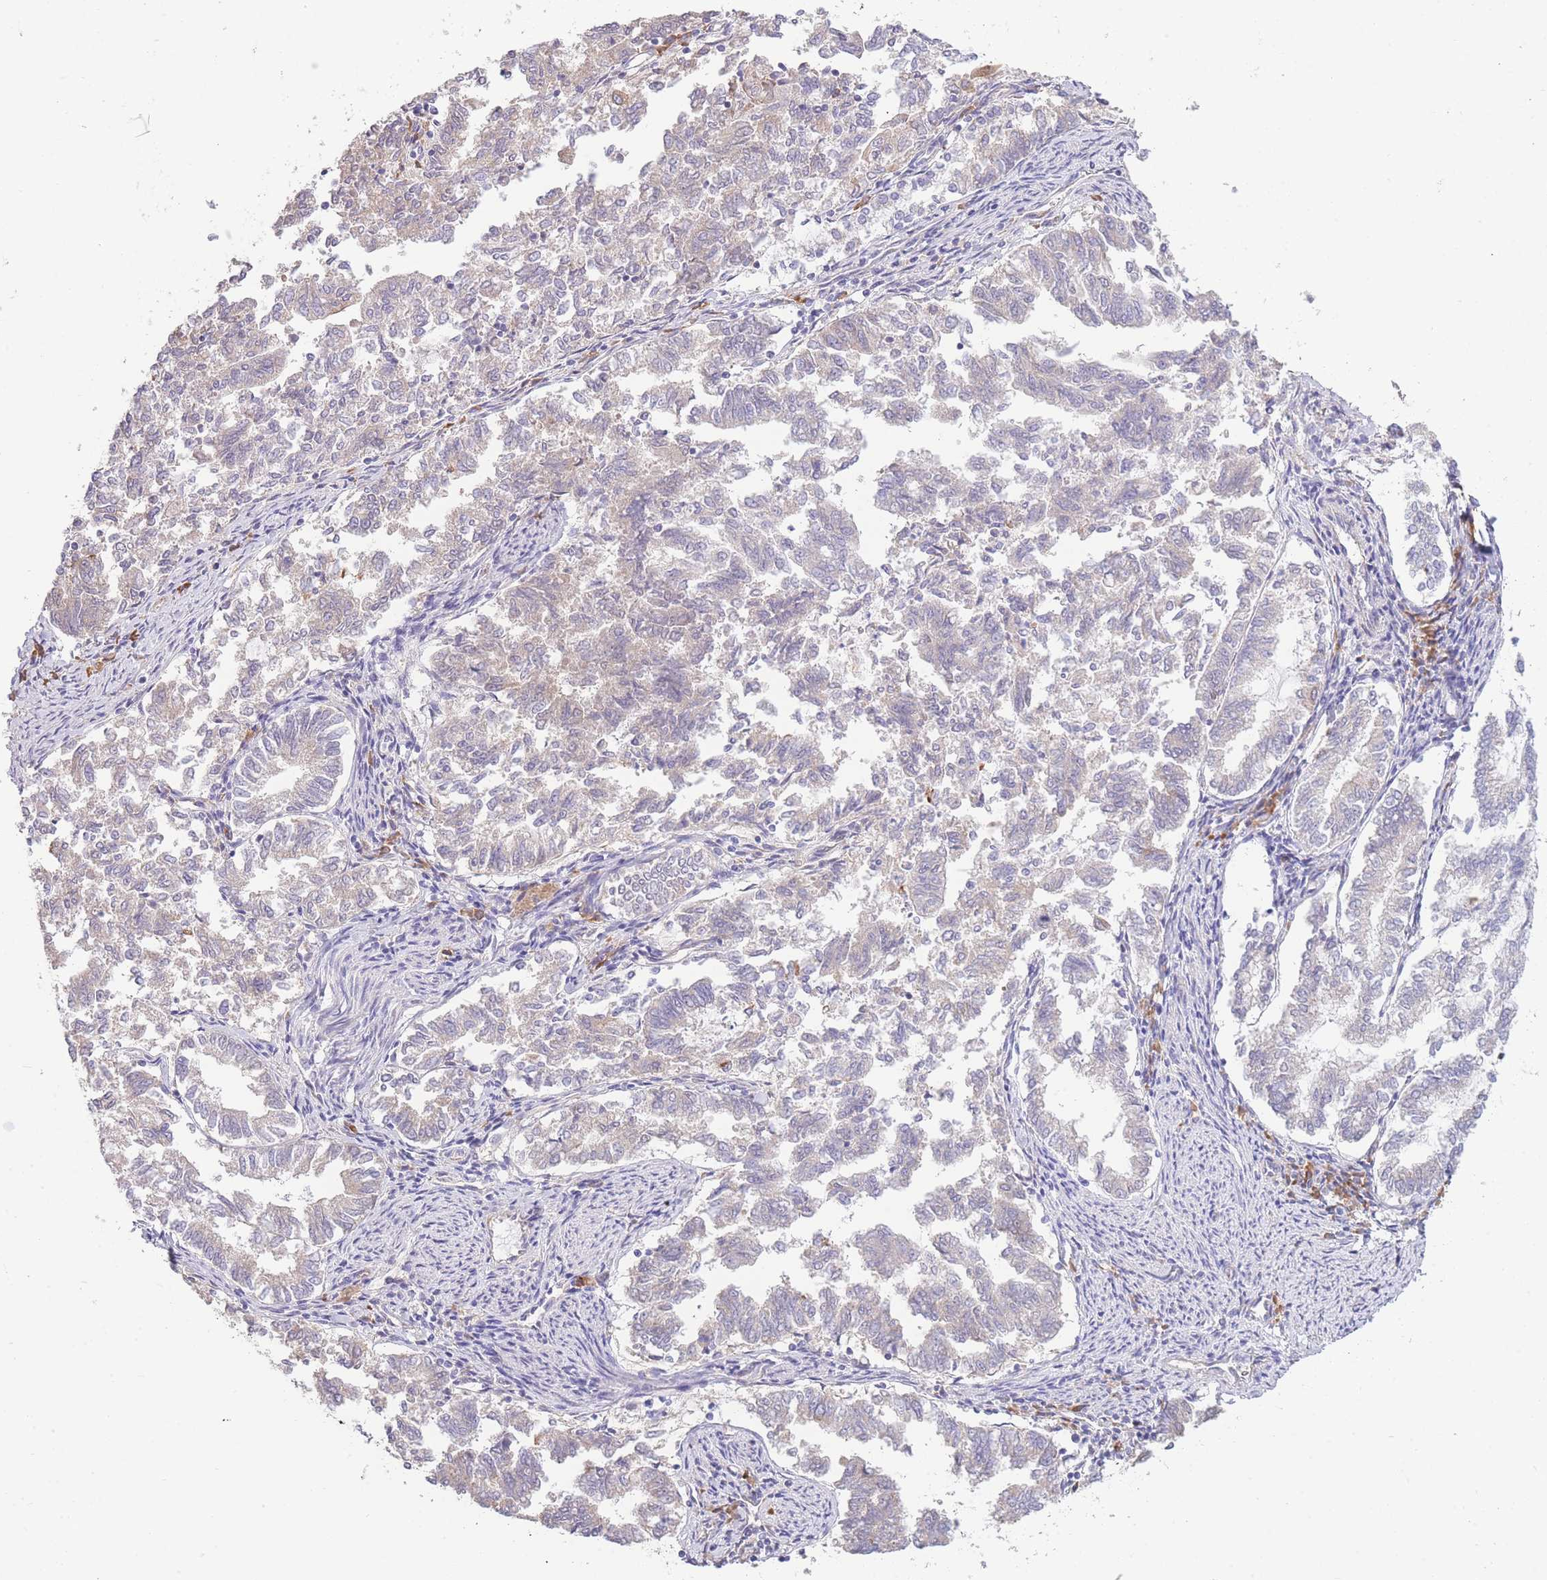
{"staining": {"intensity": "negative", "quantity": "none", "location": "none"}, "tissue": "endometrial cancer", "cell_type": "Tumor cells", "image_type": "cancer", "snomed": [{"axis": "morphology", "description": "Adenocarcinoma, NOS"}, {"axis": "topography", "description": "Endometrium"}], "caption": "A photomicrograph of human adenocarcinoma (endometrial) is negative for staining in tumor cells.", "gene": "BEX1", "patient": {"sex": "female", "age": 79}}